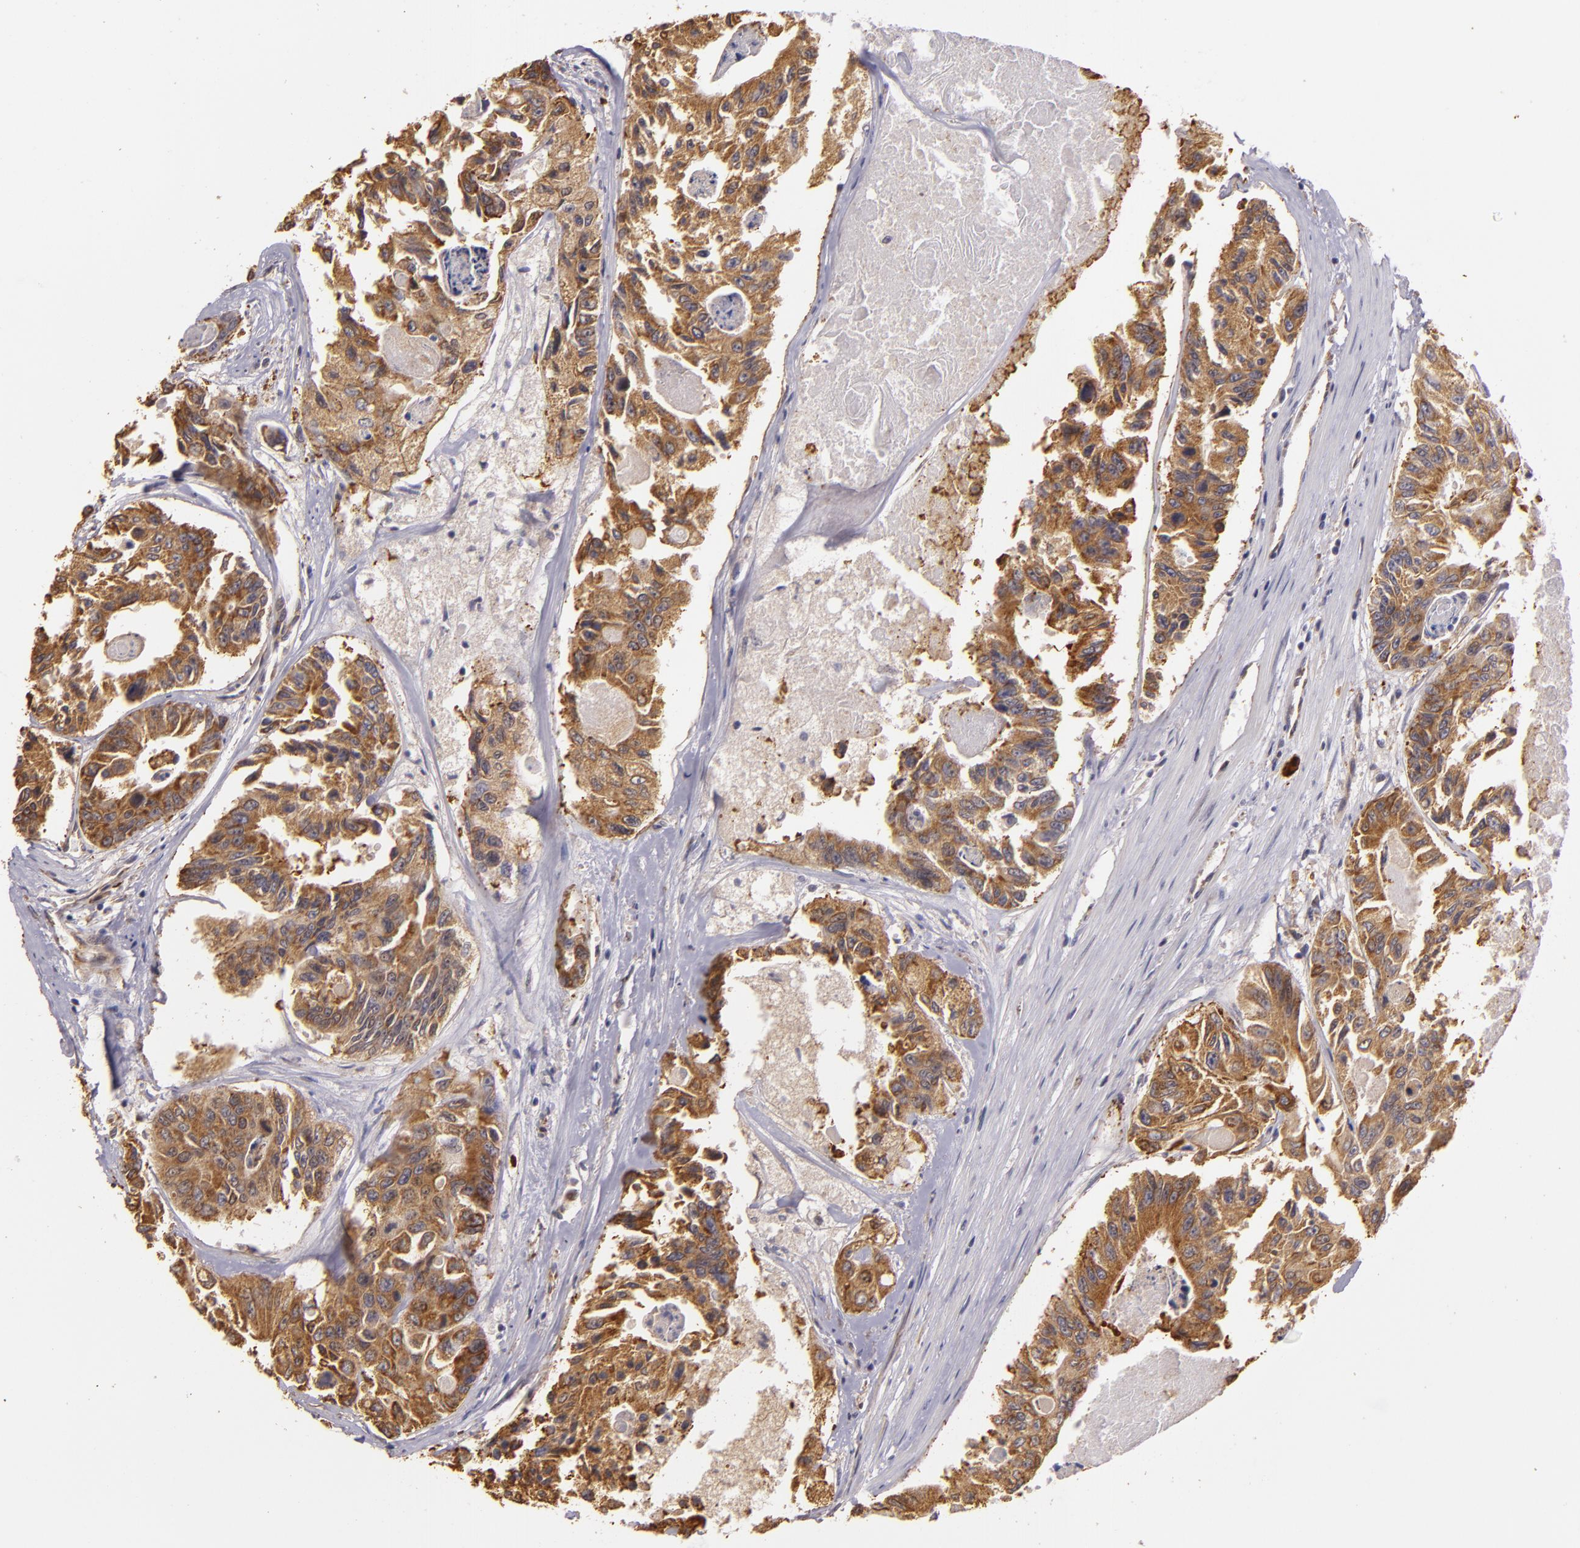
{"staining": {"intensity": "moderate", "quantity": ">75%", "location": "cytoplasmic/membranous"}, "tissue": "colorectal cancer", "cell_type": "Tumor cells", "image_type": "cancer", "snomed": [{"axis": "morphology", "description": "Adenocarcinoma, NOS"}, {"axis": "topography", "description": "Colon"}], "caption": "Colorectal cancer stained with a brown dye displays moderate cytoplasmic/membranous positive positivity in approximately >75% of tumor cells.", "gene": "SYTL4", "patient": {"sex": "female", "age": 86}}